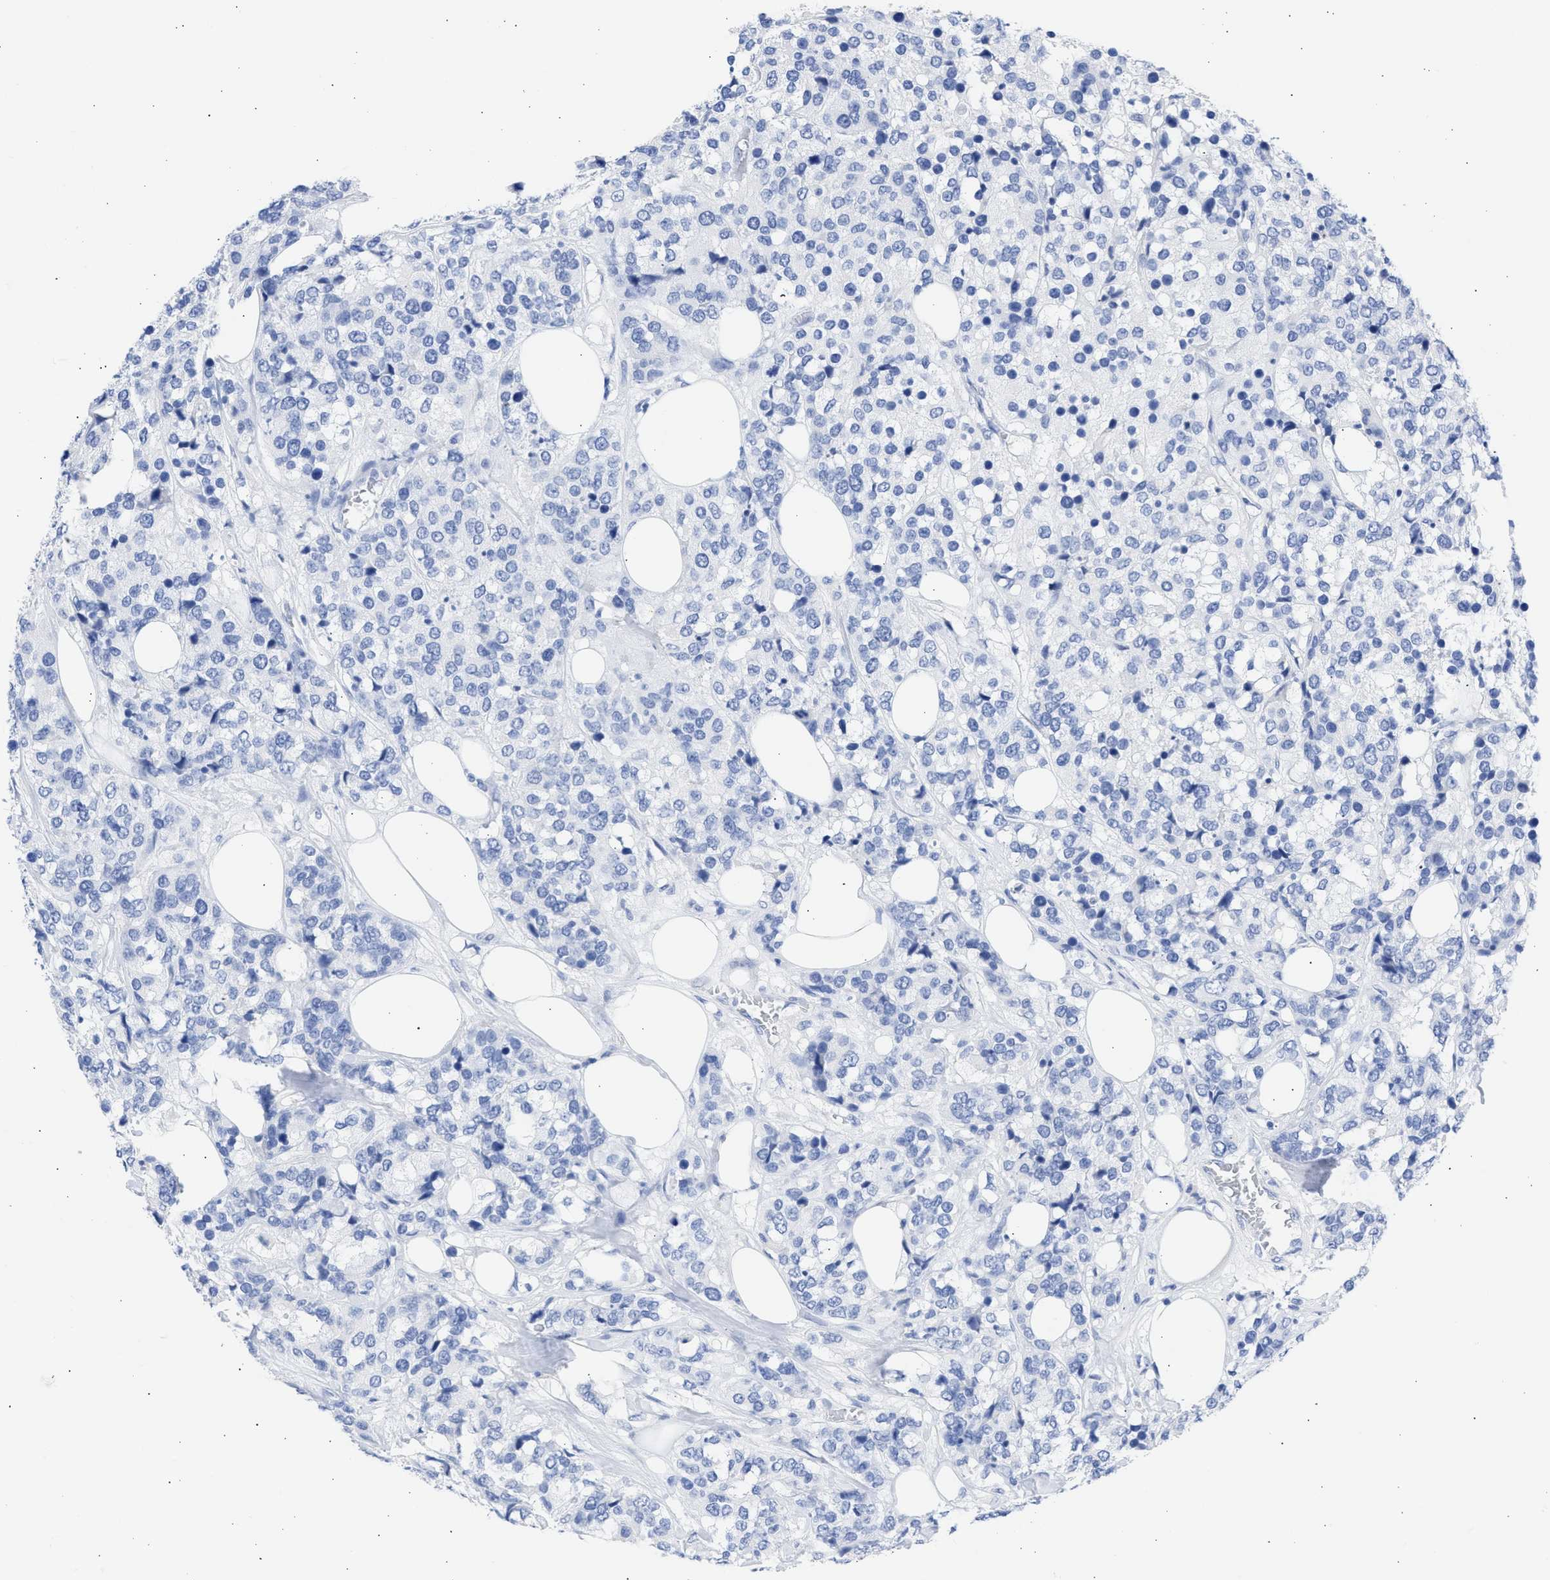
{"staining": {"intensity": "negative", "quantity": "none", "location": "none"}, "tissue": "breast cancer", "cell_type": "Tumor cells", "image_type": "cancer", "snomed": [{"axis": "morphology", "description": "Lobular carcinoma"}, {"axis": "topography", "description": "Breast"}], "caption": "Photomicrograph shows no significant protein positivity in tumor cells of breast lobular carcinoma.", "gene": "NCAM1", "patient": {"sex": "female", "age": 59}}